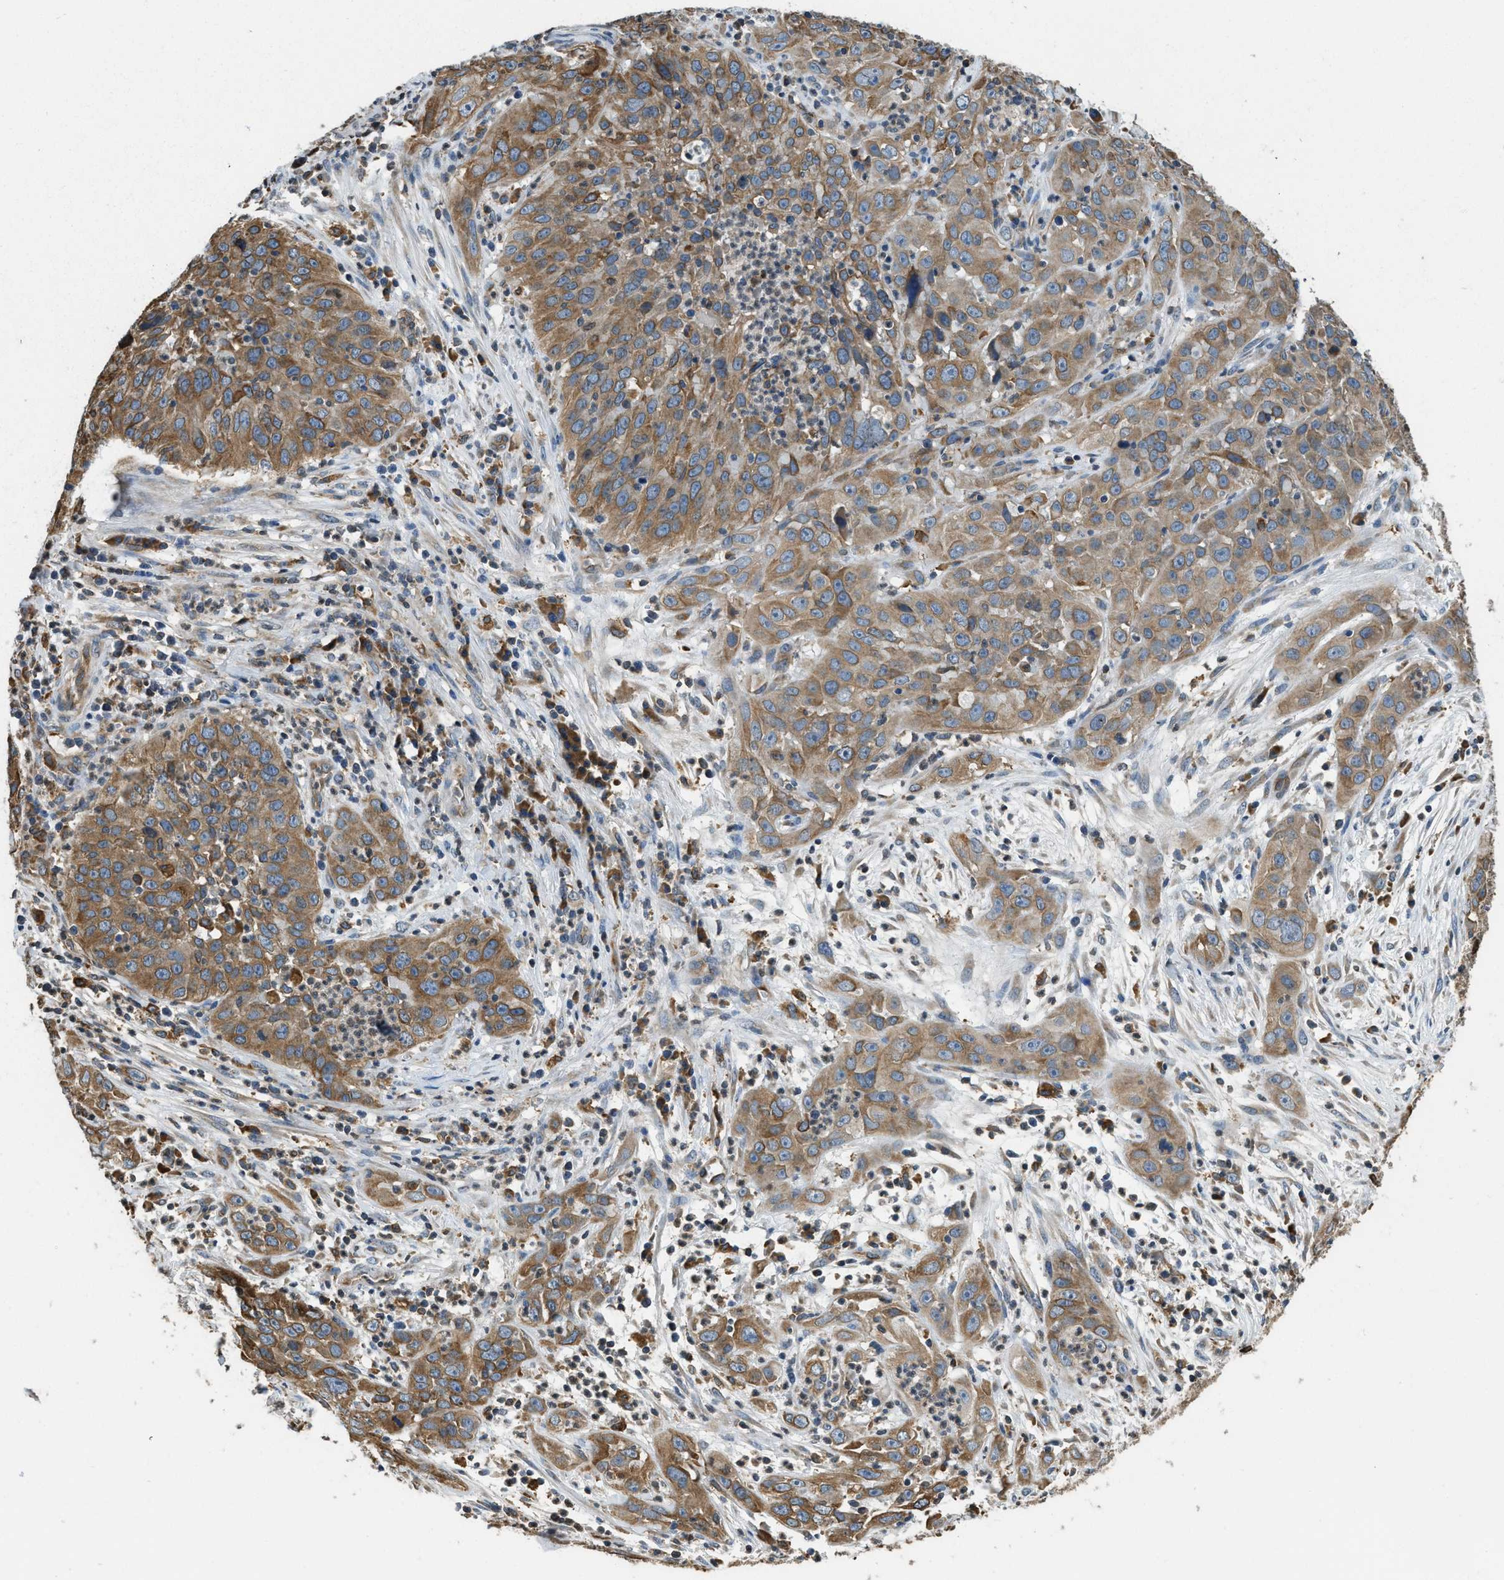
{"staining": {"intensity": "moderate", "quantity": ">75%", "location": "cytoplasmic/membranous"}, "tissue": "cervical cancer", "cell_type": "Tumor cells", "image_type": "cancer", "snomed": [{"axis": "morphology", "description": "Squamous cell carcinoma, NOS"}, {"axis": "topography", "description": "Cervix"}], "caption": "A brown stain highlights moderate cytoplasmic/membranous expression of a protein in human cervical cancer tumor cells.", "gene": "BCAP31", "patient": {"sex": "female", "age": 32}}